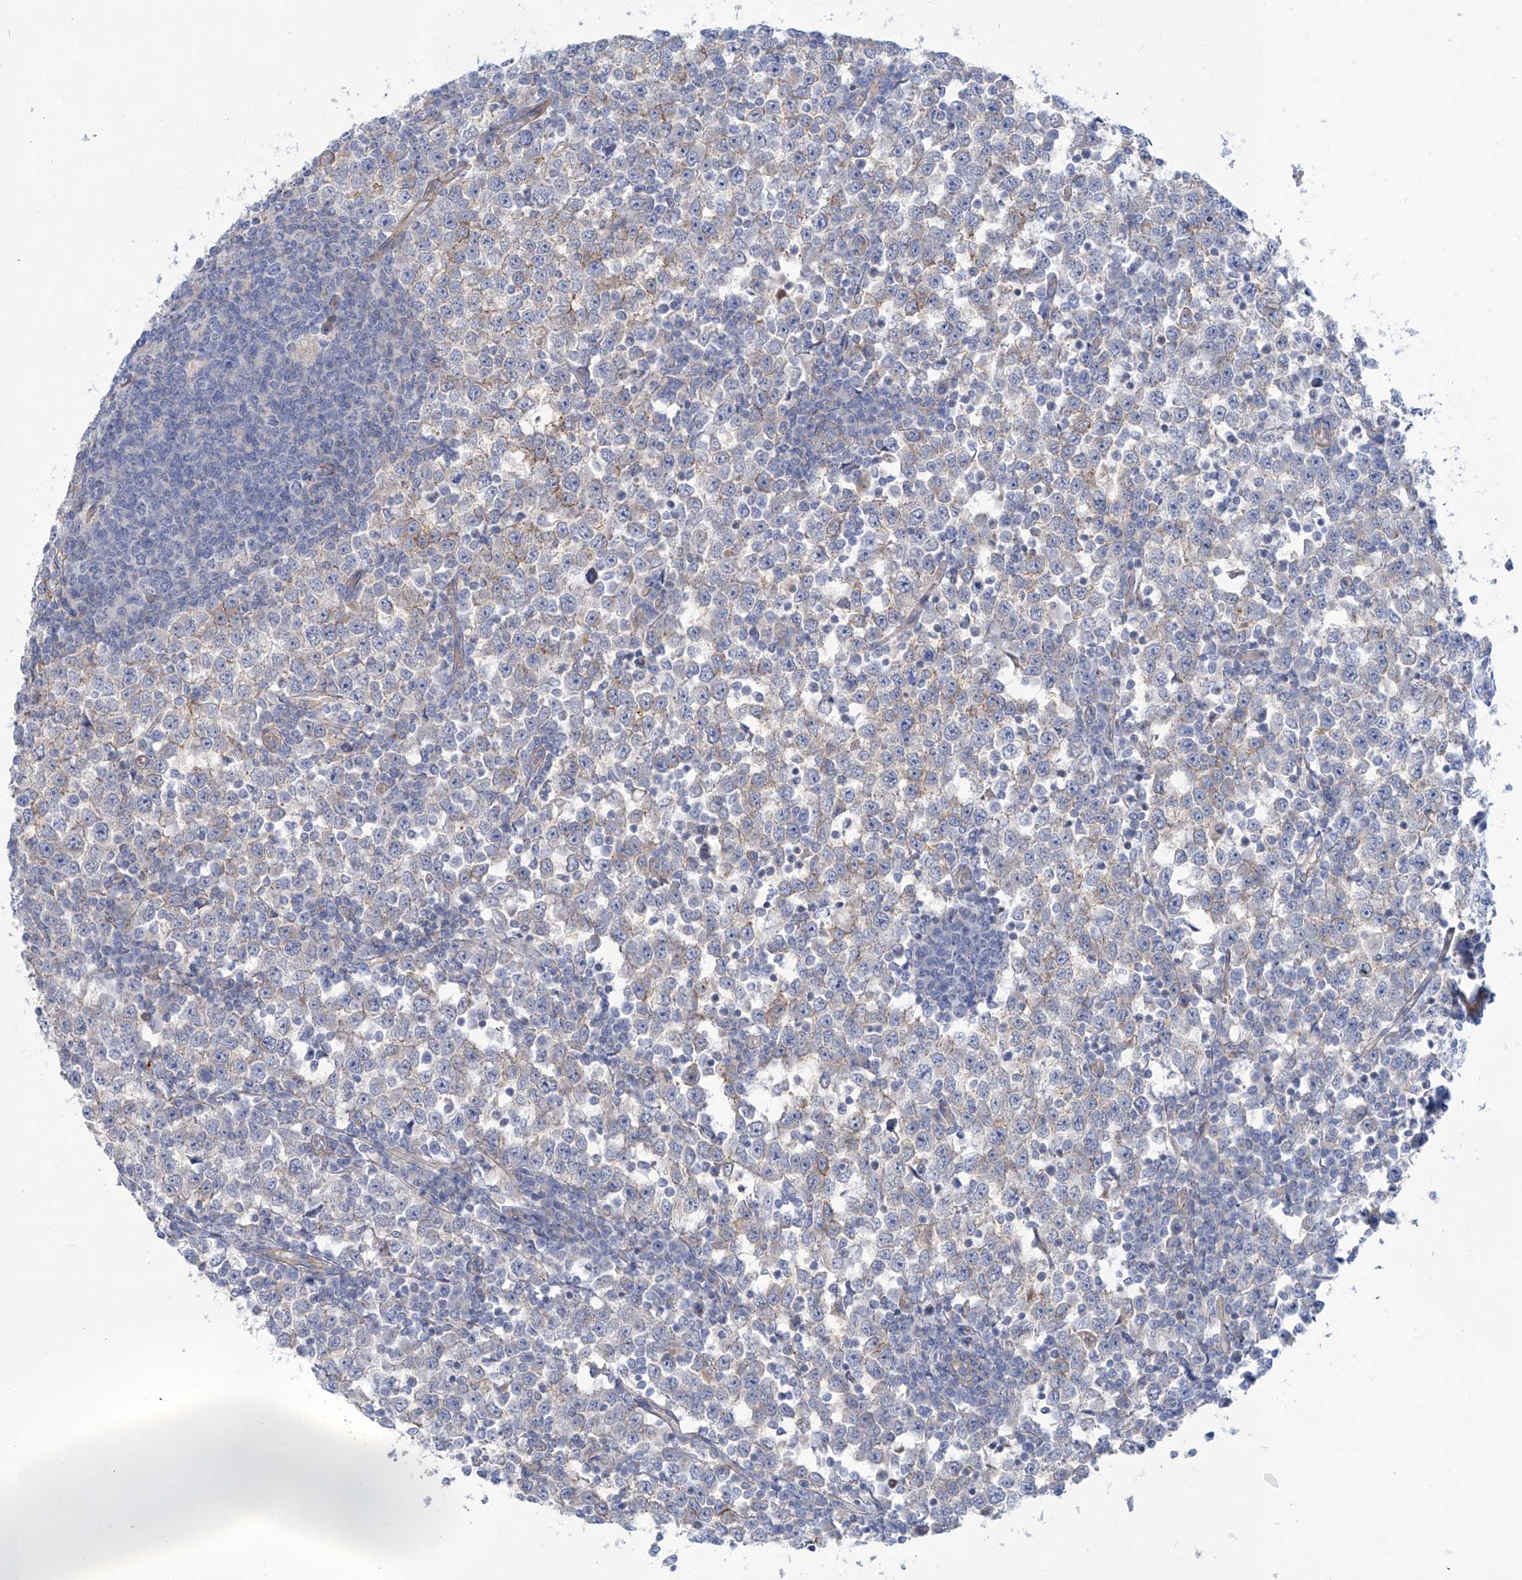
{"staining": {"intensity": "negative", "quantity": "none", "location": "none"}, "tissue": "testis cancer", "cell_type": "Tumor cells", "image_type": "cancer", "snomed": [{"axis": "morphology", "description": "Seminoma, NOS"}, {"axis": "topography", "description": "Testis"}], "caption": "The micrograph exhibits no significant expression in tumor cells of testis cancer.", "gene": "TMEM209", "patient": {"sex": "male", "age": 65}}